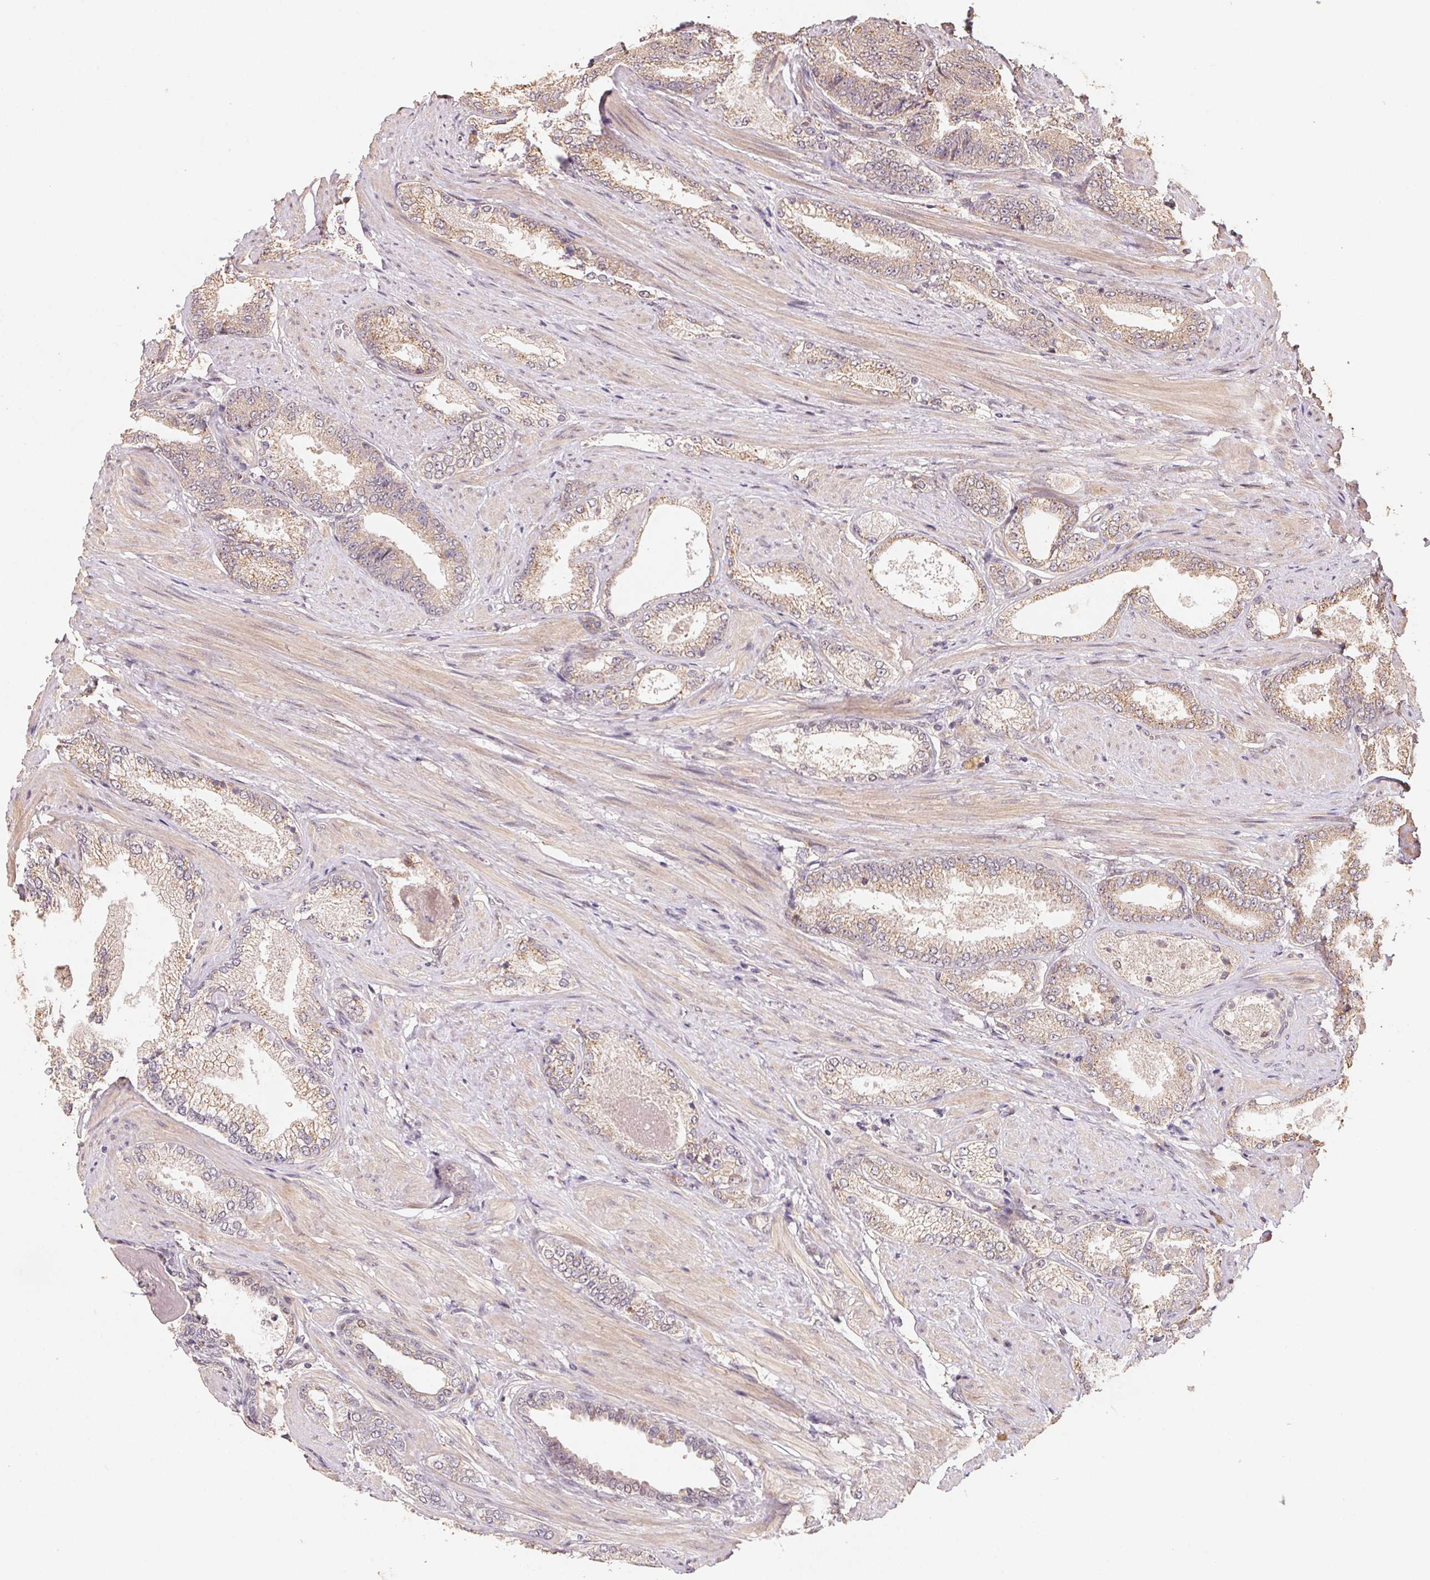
{"staining": {"intensity": "weak", "quantity": "25%-75%", "location": "cytoplasmic/membranous"}, "tissue": "prostate cancer", "cell_type": "Tumor cells", "image_type": "cancer", "snomed": [{"axis": "morphology", "description": "Adenocarcinoma, High grade"}, {"axis": "topography", "description": "Prostate and seminal vesicle, NOS"}], "caption": "Immunohistochemical staining of prostate cancer (high-grade adenocarcinoma) reveals weak cytoplasmic/membranous protein staining in about 25%-75% of tumor cells. The staining was performed using DAB (3,3'-diaminobenzidine), with brown indicating positive protein expression. Nuclei are stained blue with hematoxylin.", "gene": "TMEM222", "patient": {"sex": "male", "age": 61}}